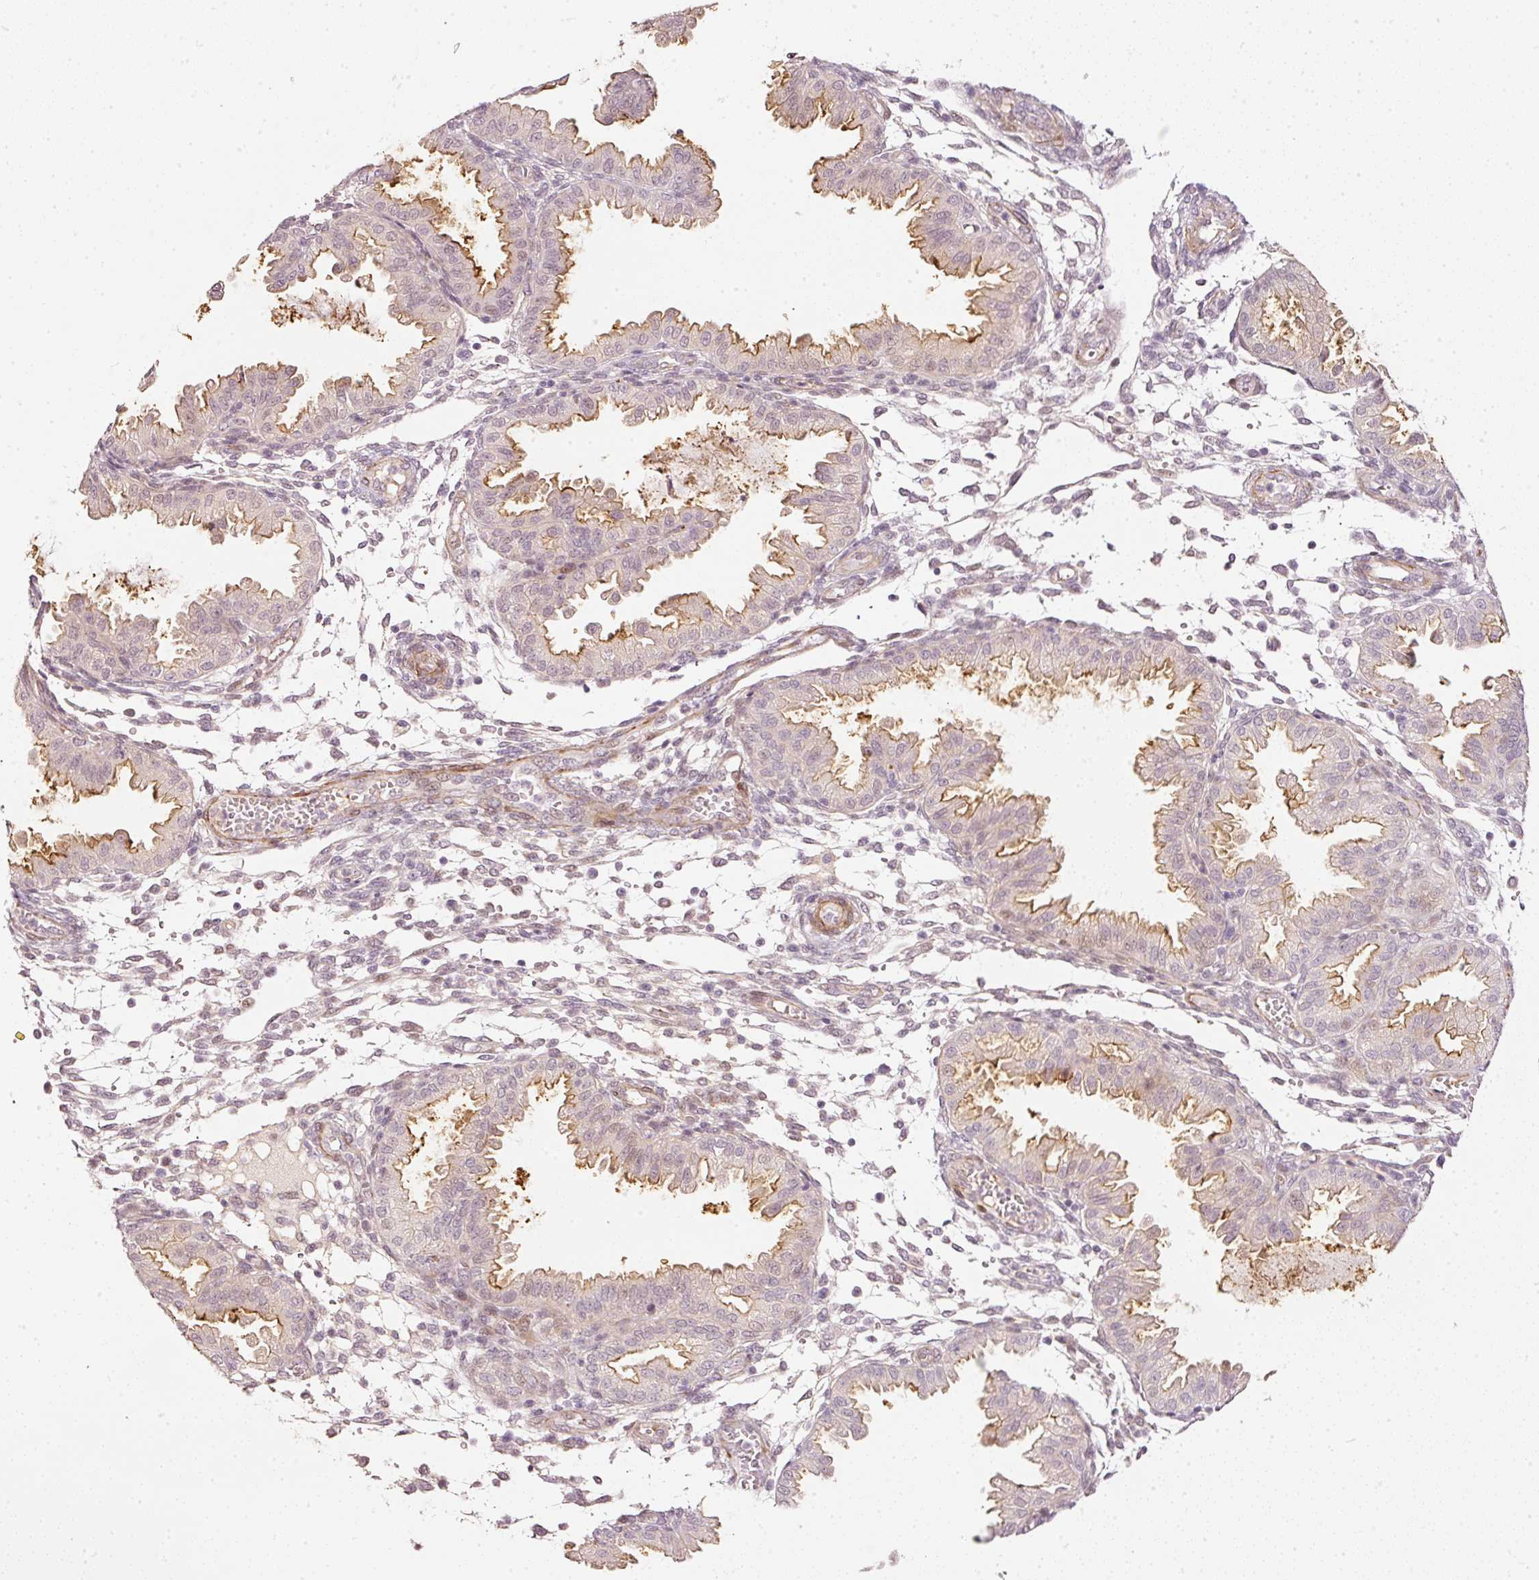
{"staining": {"intensity": "negative", "quantity": "none", "location": "none"}, "tissue": "endometrium", "cell_type": "Cells in endometrial stroma", "image_type": "normal", "snomed": [{"axis": "morphology", "description": "Normal tissue, NOS"}, {"axis": "topography", "description": "Endometrium"}], "caption": "IHC of benign human endometrium reveals no positivity in cells in endometrial stroma. (Brightfield microscopy of DAB (3,3'-diaminobenzidine) immunohistochemistry (IHC) at high magnification).", "gene": "TOGARAM1", "patient": {"sex": "female", "age": 33}}